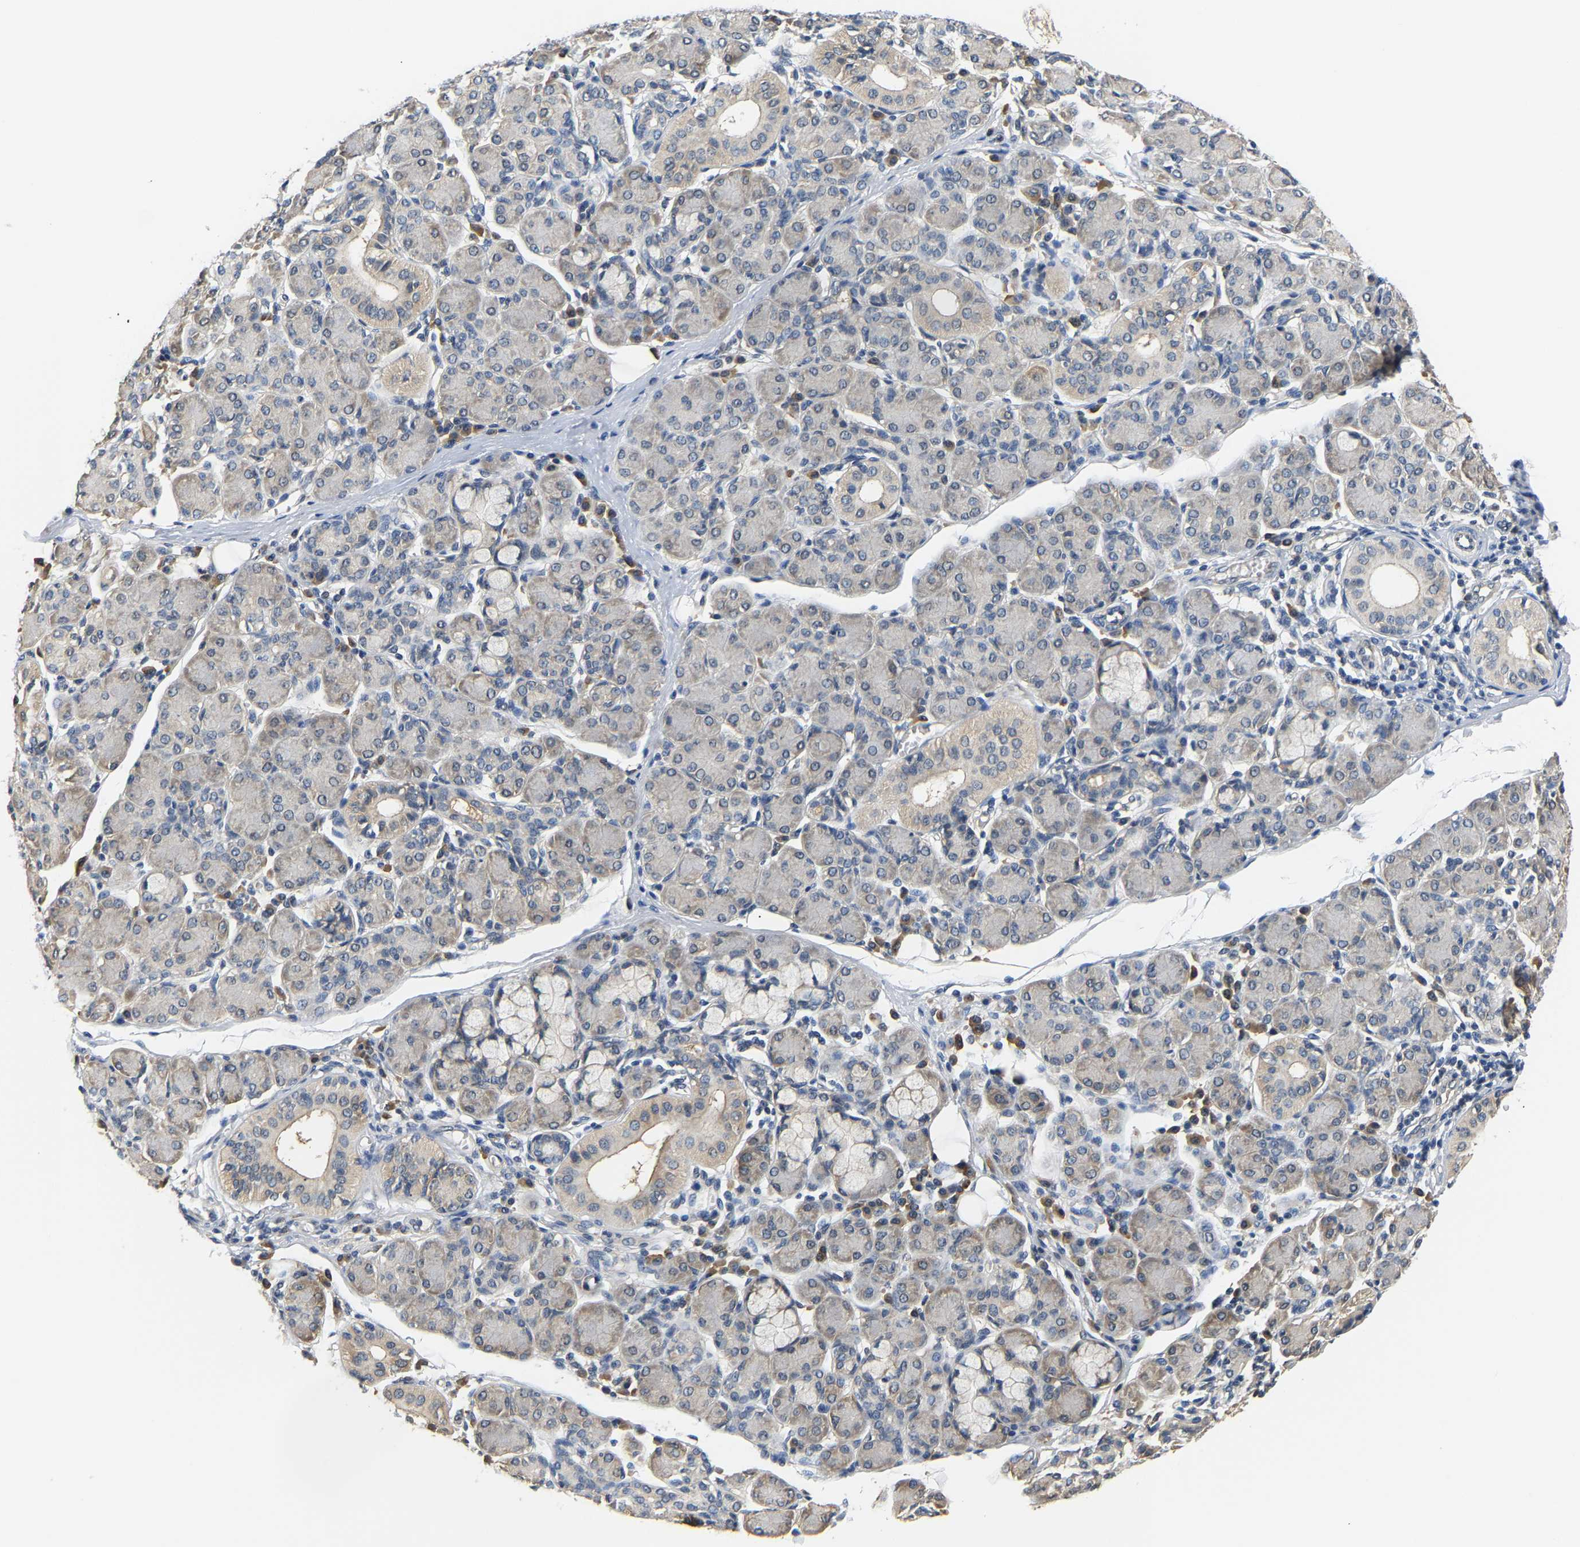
{"staining": {"intensity": "weak", "quantity": "<25%", "location": "cytoplasmic/membranous"}, "tissue": "salivary gland", "cell_type": "Glandular cells", "image_type": "normal", "snomed": [{"axis": "morphology", "description": "Normal tissue, NOS"}, {"axis": "morphology", "description": "Inflammation, NOS"}, {"axis": "topography", "description": "Lymph node"}, {"axis": "topography", "description": "Salivary gland"}], "caption": "Immunohistochemistry (IHC) of benign salivary gland exhibits no expression in glandular cells. Brightfield microscopy of immunohistochemistry (IHC) stained with DAB (3,3'-diaminobenzidine) (brown) and hematoxylin (blue), captured at high magnification.", "gene": "ARHGEF12", "patient": {"sex": "male", "age": 3}}